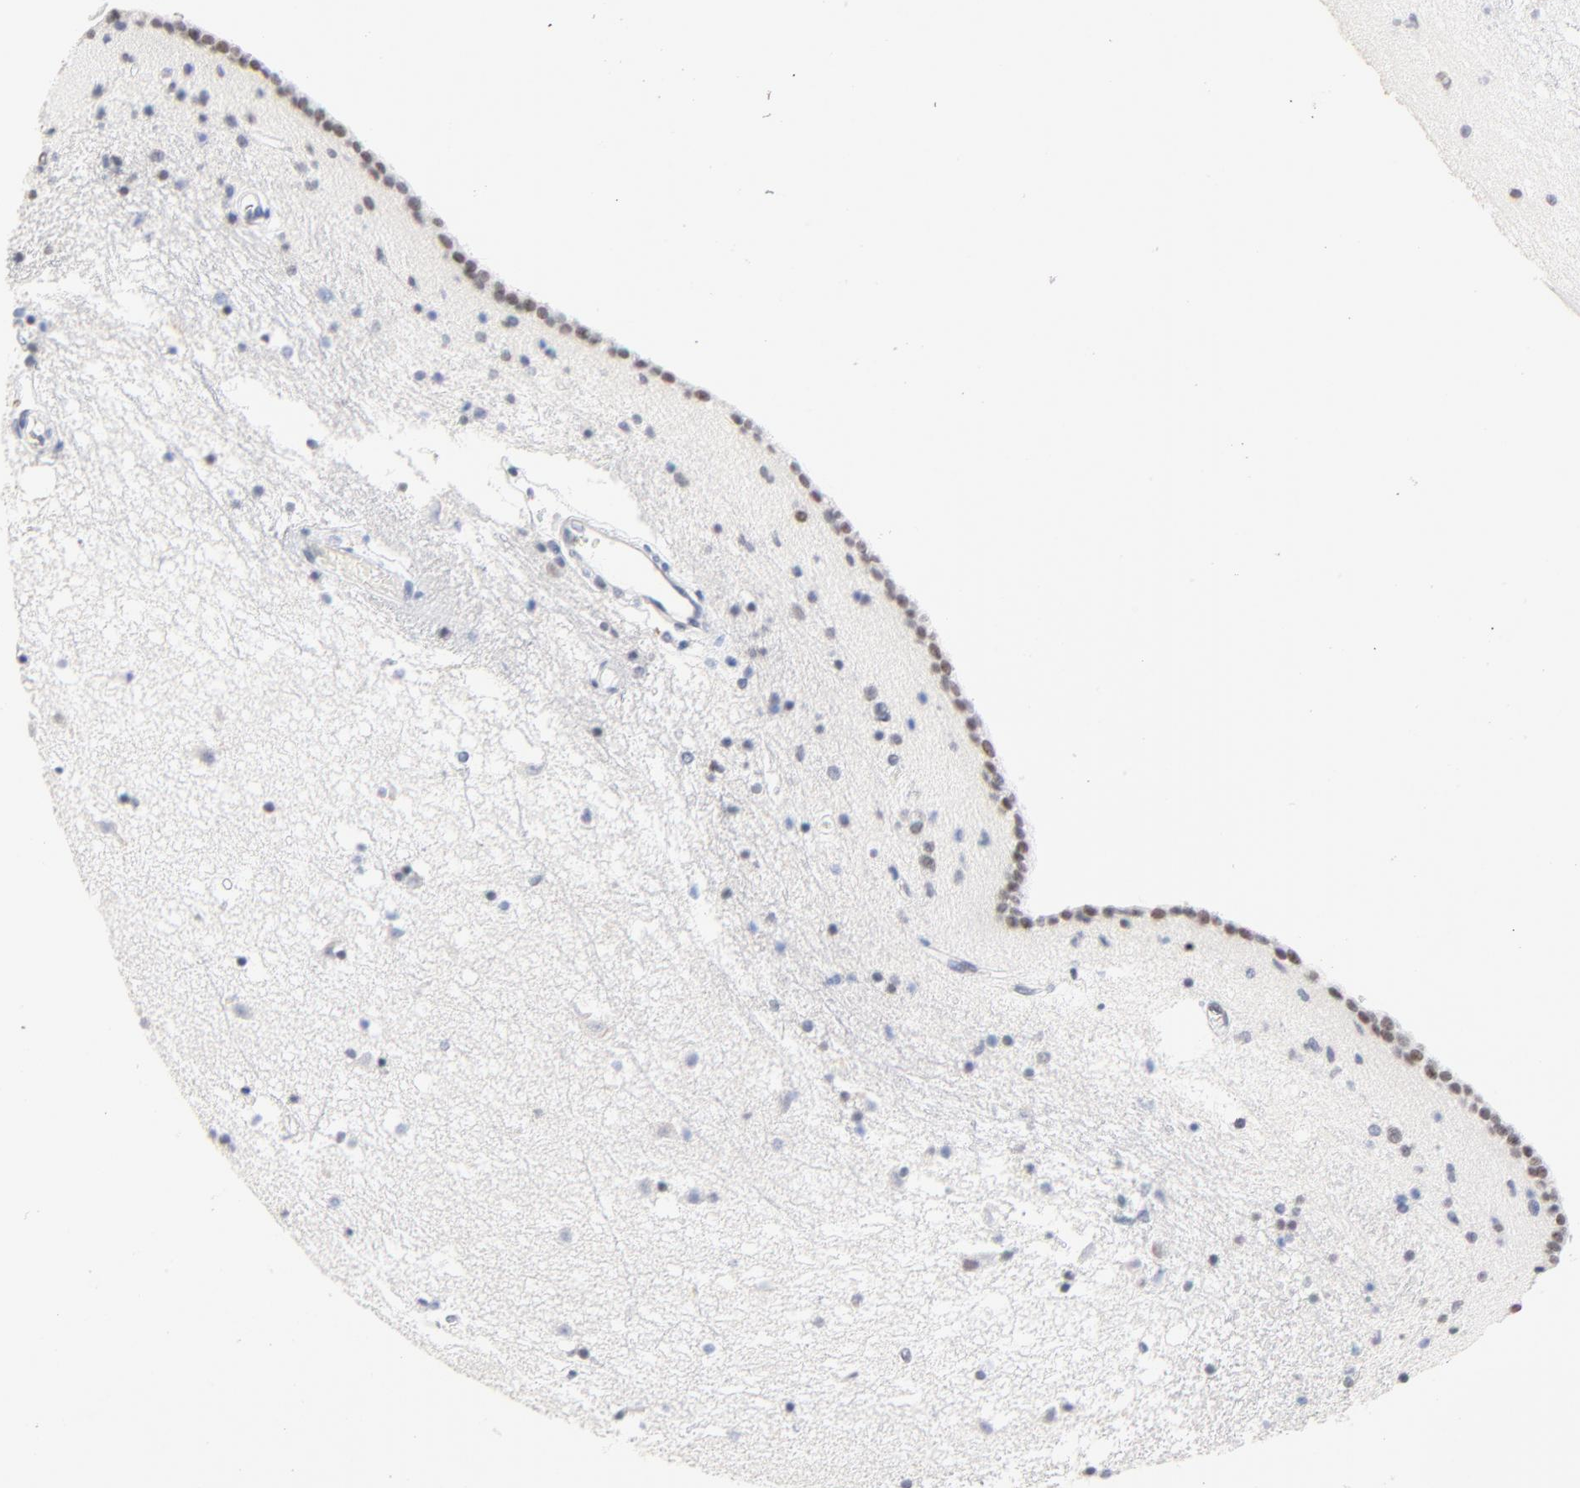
{"staining": {"intensity": "negative", "quantity": "none", "location": "none"}, "tissue": "caudate", "cell_type": "Glial cells", "image_type": "normal", "snomed": [{"axis": "morphology", "description": "Normal tissue, NOS"}, {"axis": "topography", "description": "Lateral ventricle wall"}], "caption": "Protein analysis of benign caudate displays no significant positivity in glial cells.", "gene": "ORC2", "patient": {"sex": "male", "age": 45}}